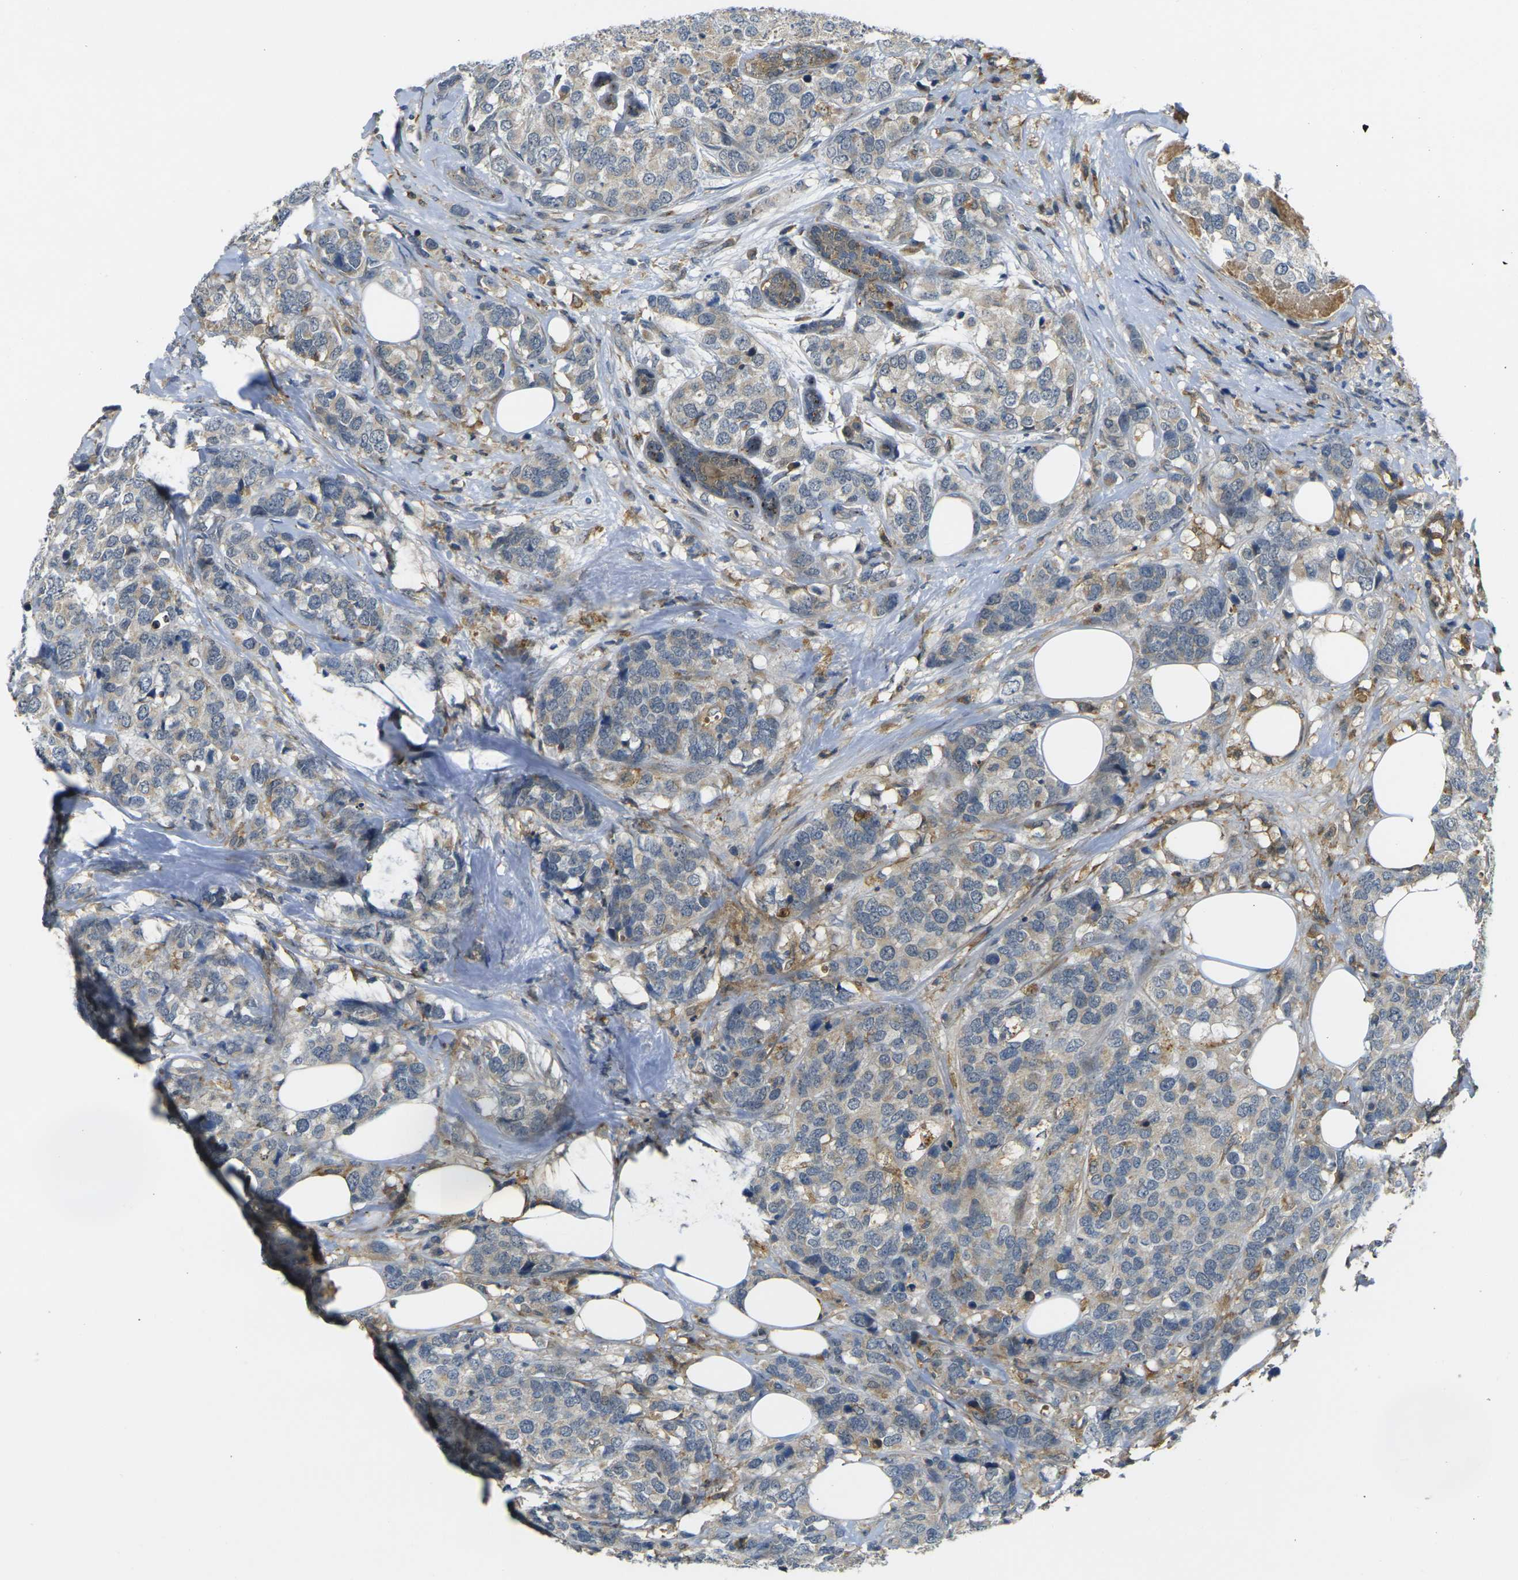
{"staining": {"intensity": "weak", "quantity": ">75%", "location": "cytoplasmic/membranous"}, "tissue": "breast cancer", "cell_type": "Tumor cells", "image_type": "cancer", "snomed": [{"axis": "morphology", "description": "Lobular carcinoma"}, {"axis": "topography", "description": "Breast"}], "caption": "Immunohistochemistry histopathology image of lobular carcinoma (breast) stained for a protein (brown), which shows low levels of weak cytoplasmic/membranous expression in approximately >75% of tumor cells.", "gene": "PIGL", "patient": {"sex": "female", "age": 59}}